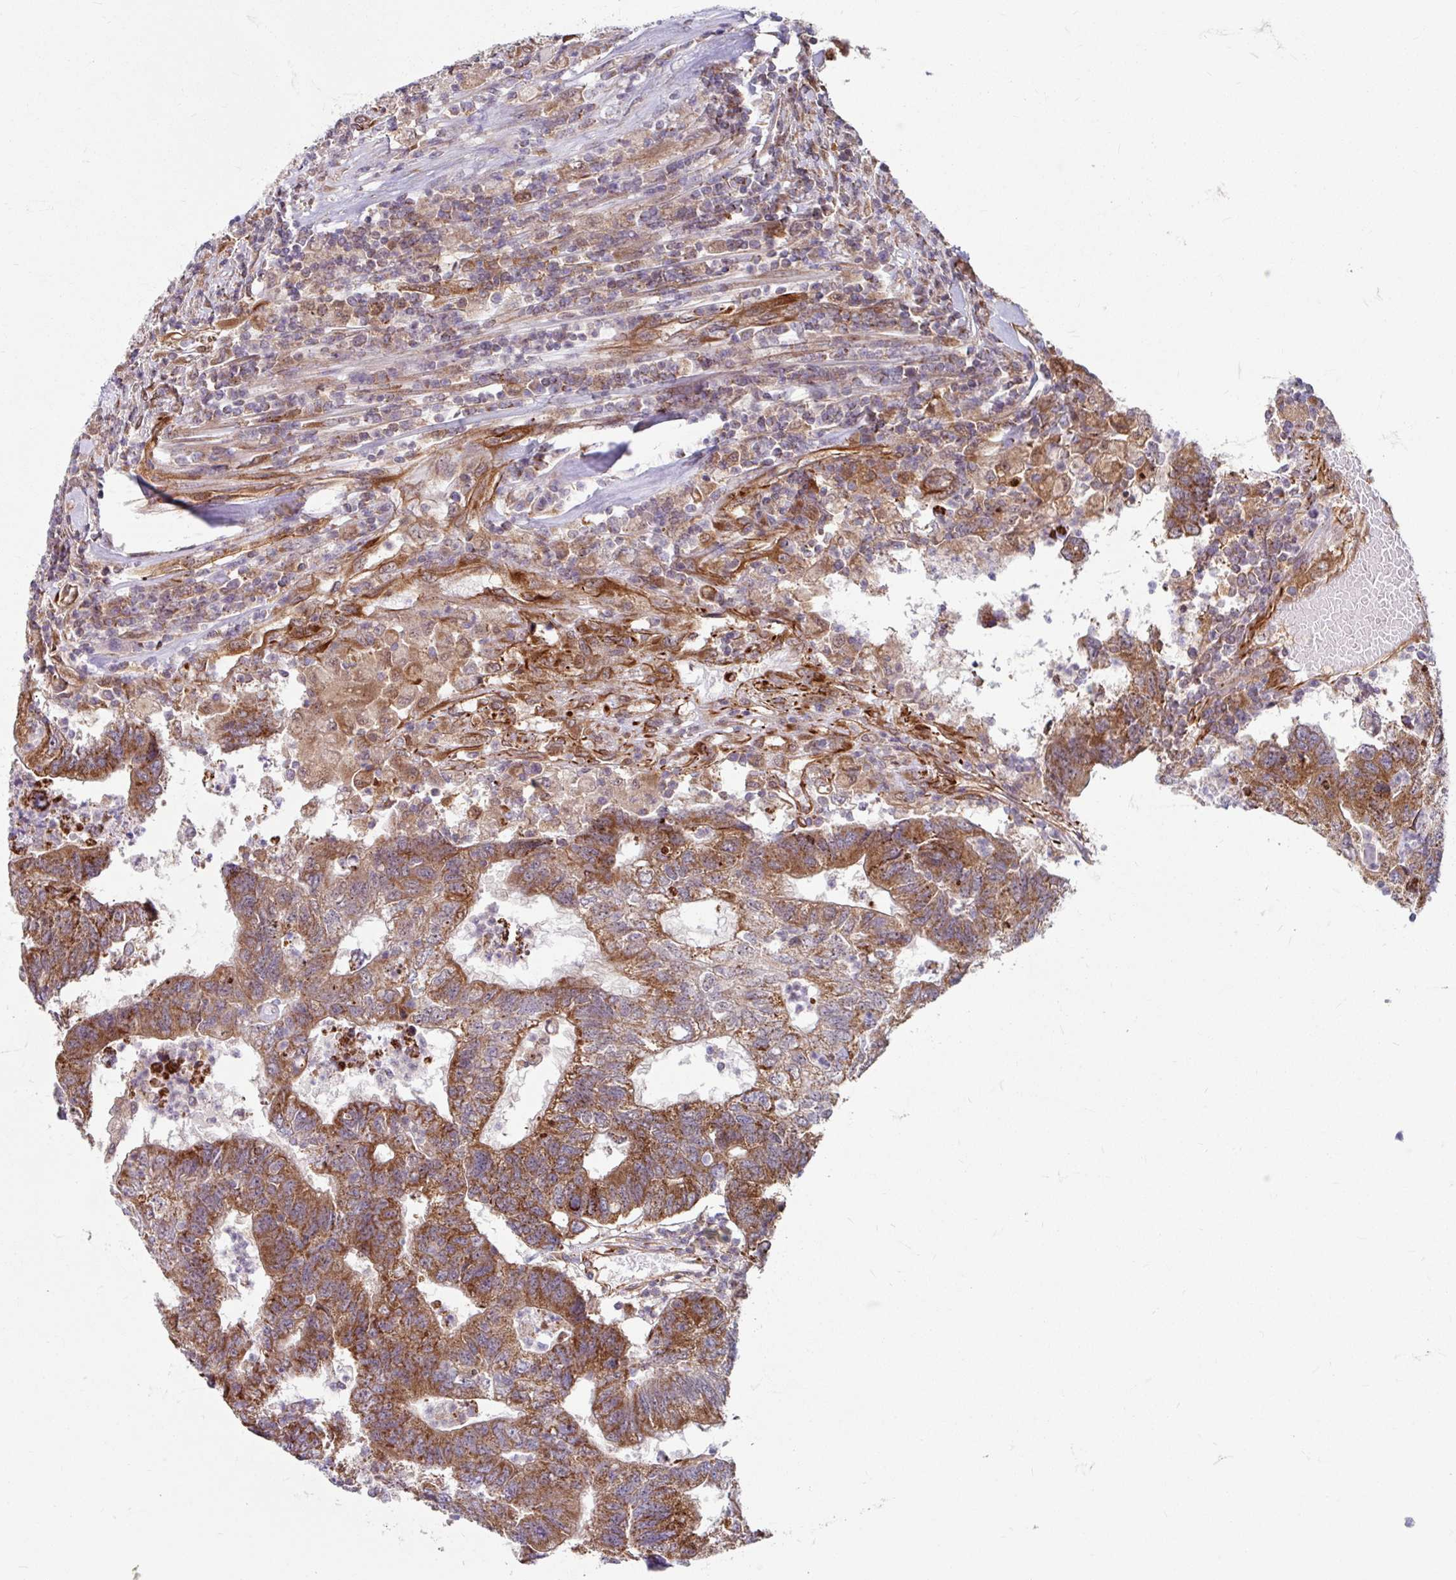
{"staining": {"intensity": "moderate", "quantity": ">75%", "location": "cytoplasmic/membranous"}, "tissue": "colorectal cancer", "cell_type": "Tumor cells", "image_type": "cancer", "snomed": [{"axis": "morphology", "description": "Adenocarcinoma, NOS"}, {"axis": "topography", "description": "Colon"}], "caption": "A medium amount of moderate cytoplasmic/membranous expression is present in approximately >75% of tumor cells in colorectal cancer tissue.", "gene": "DAAM2", "patient": {"sex": "female", "age": 48}}